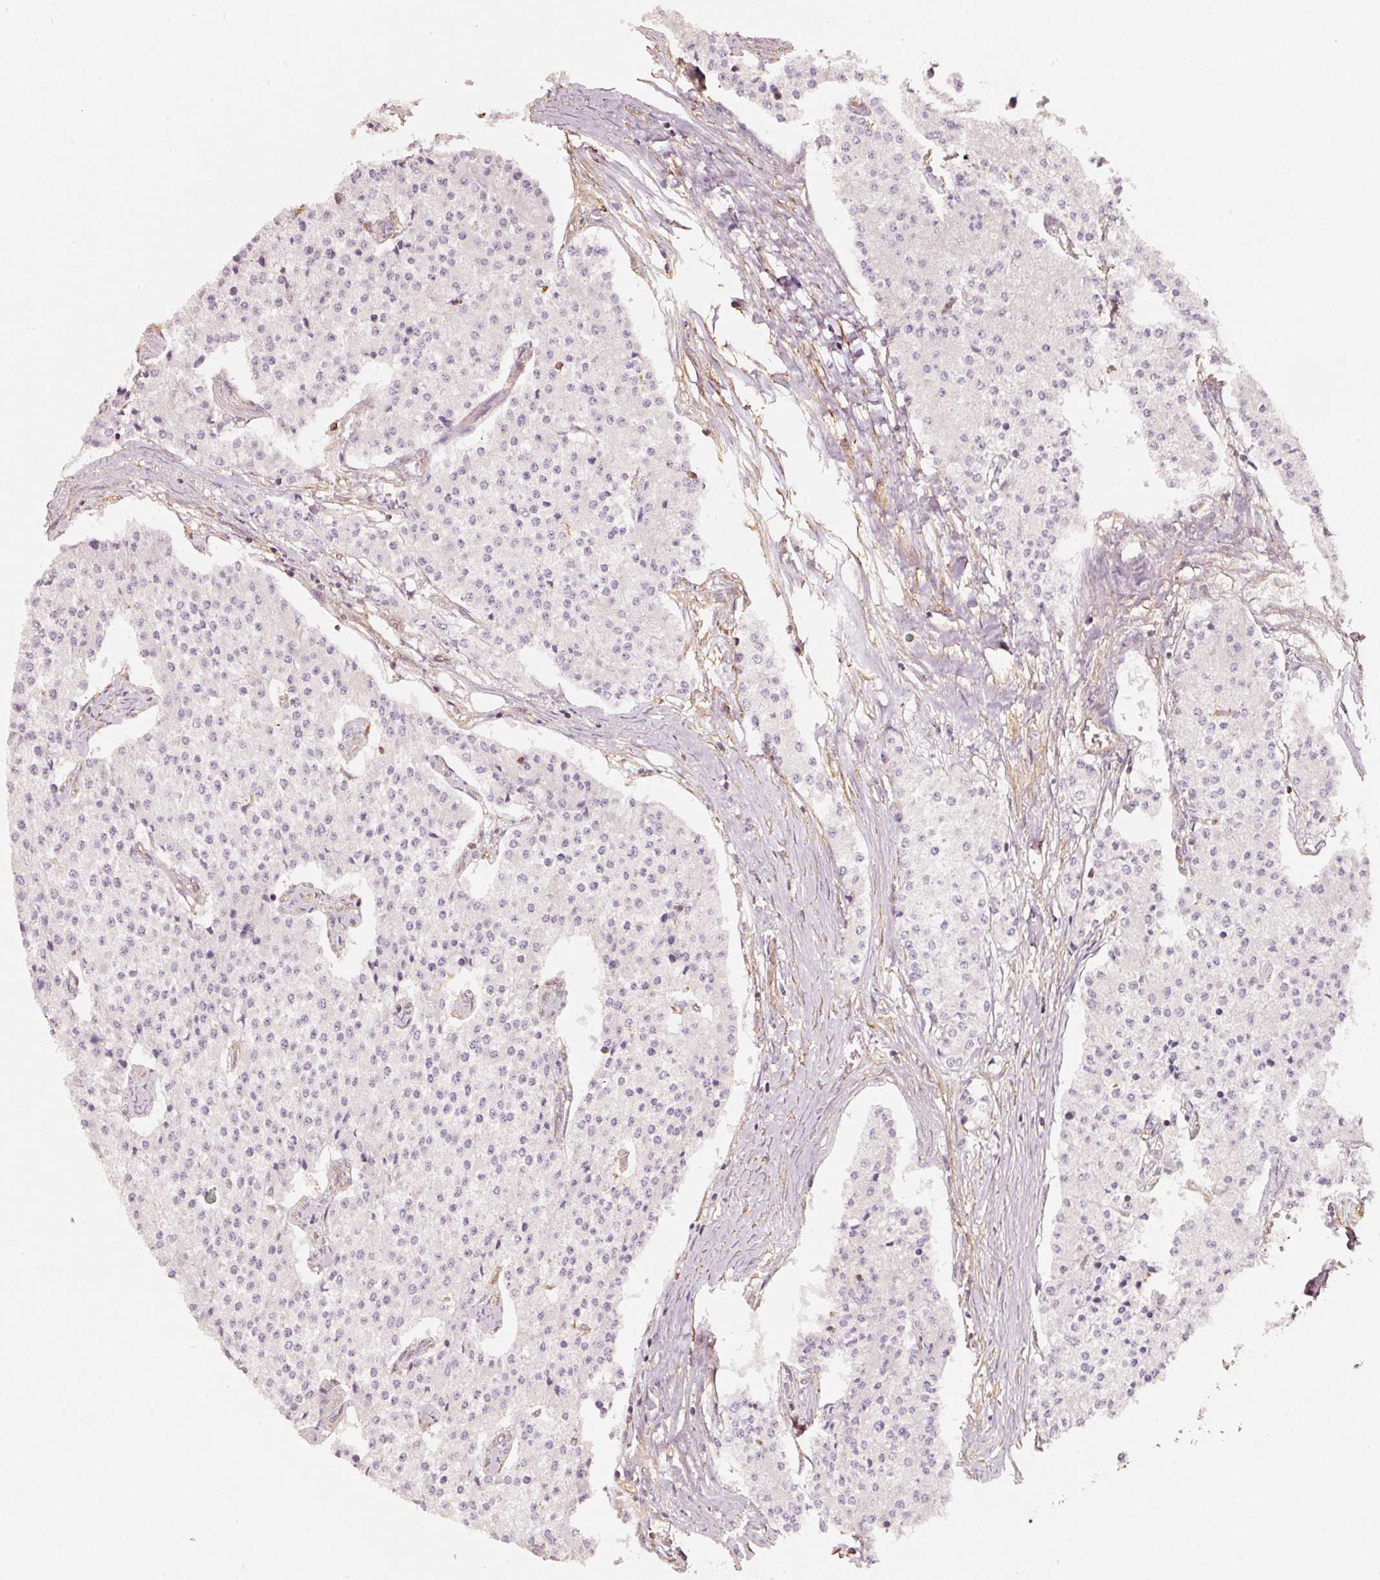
{"staining": {"intensity": "negative", "quantity": "none", "location": "none"}, "tissue": "carcinoid", "cell_type": "Tumor cells", "image_type": "cancer", "snomed": [{"axis": "morphology", "description": "Carcinoid, malignant, NOS"}, {"axis": "topography", "description": "Colon"}], "caption": "A micrograph of human malignant carcinoid is negative for staining in tumor cells.", "gene": "CEP95", "patient": {"sex": "female", "age": 52}}